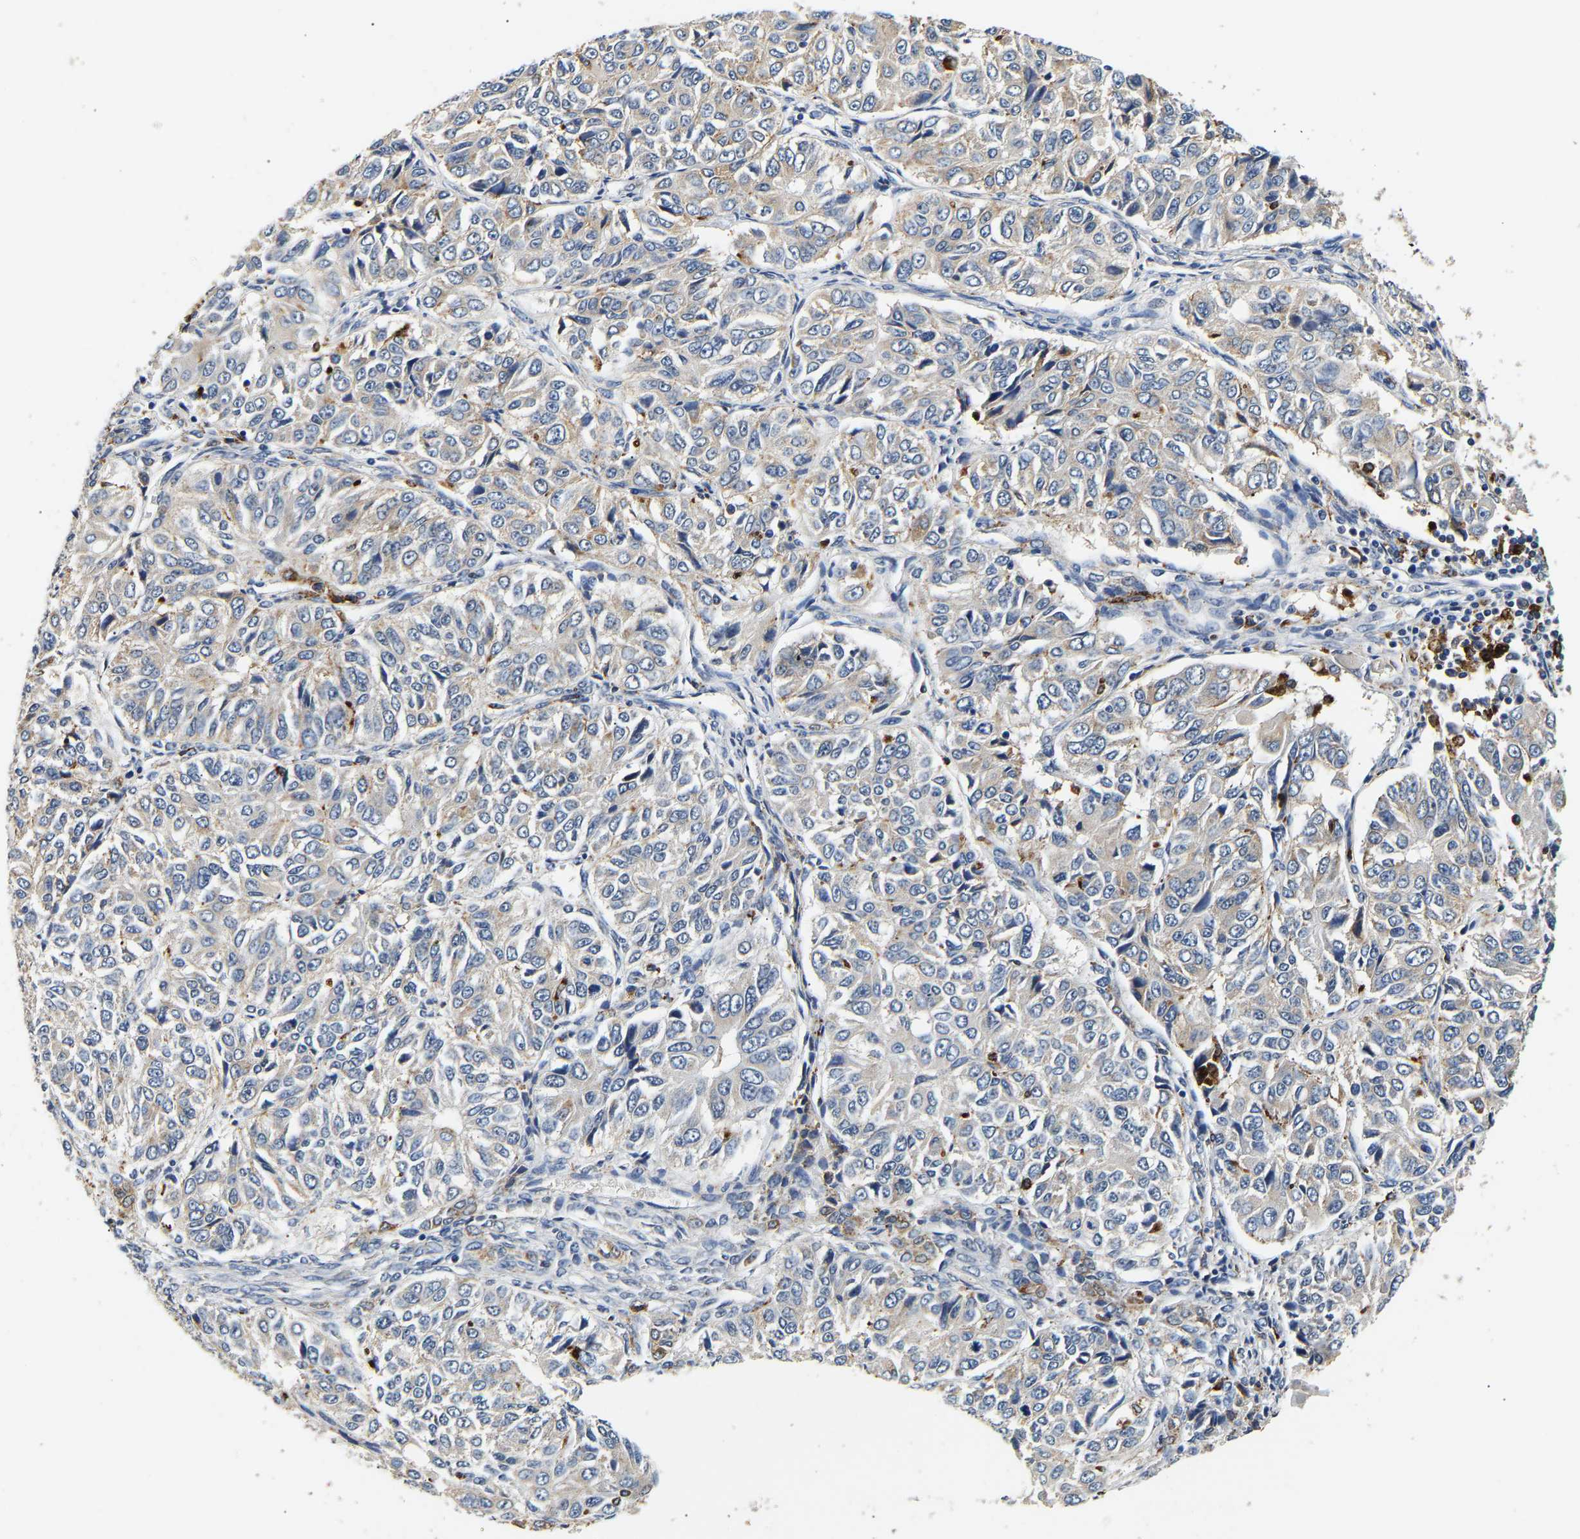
{"staining": {"intensity": "weak", "quantity": "<25%", "location": "cytoplasmic/membranous"}, "tissue": "ovarian cancer", "cell_type": "Tumor cells", "image_type": "cancer", "snomed": [{"axis": "morphology", "description": "Carcinoma, endometroid"}, {"axis": "topography", "description": "Ovary"}], "caption": "Tumor cells are negative for brown protein staining in ovarian cancer. (DAB immunohistochemistry, high magnification).", "gene": "SMU1", "patient": {"sex": "female", "age": 51}}